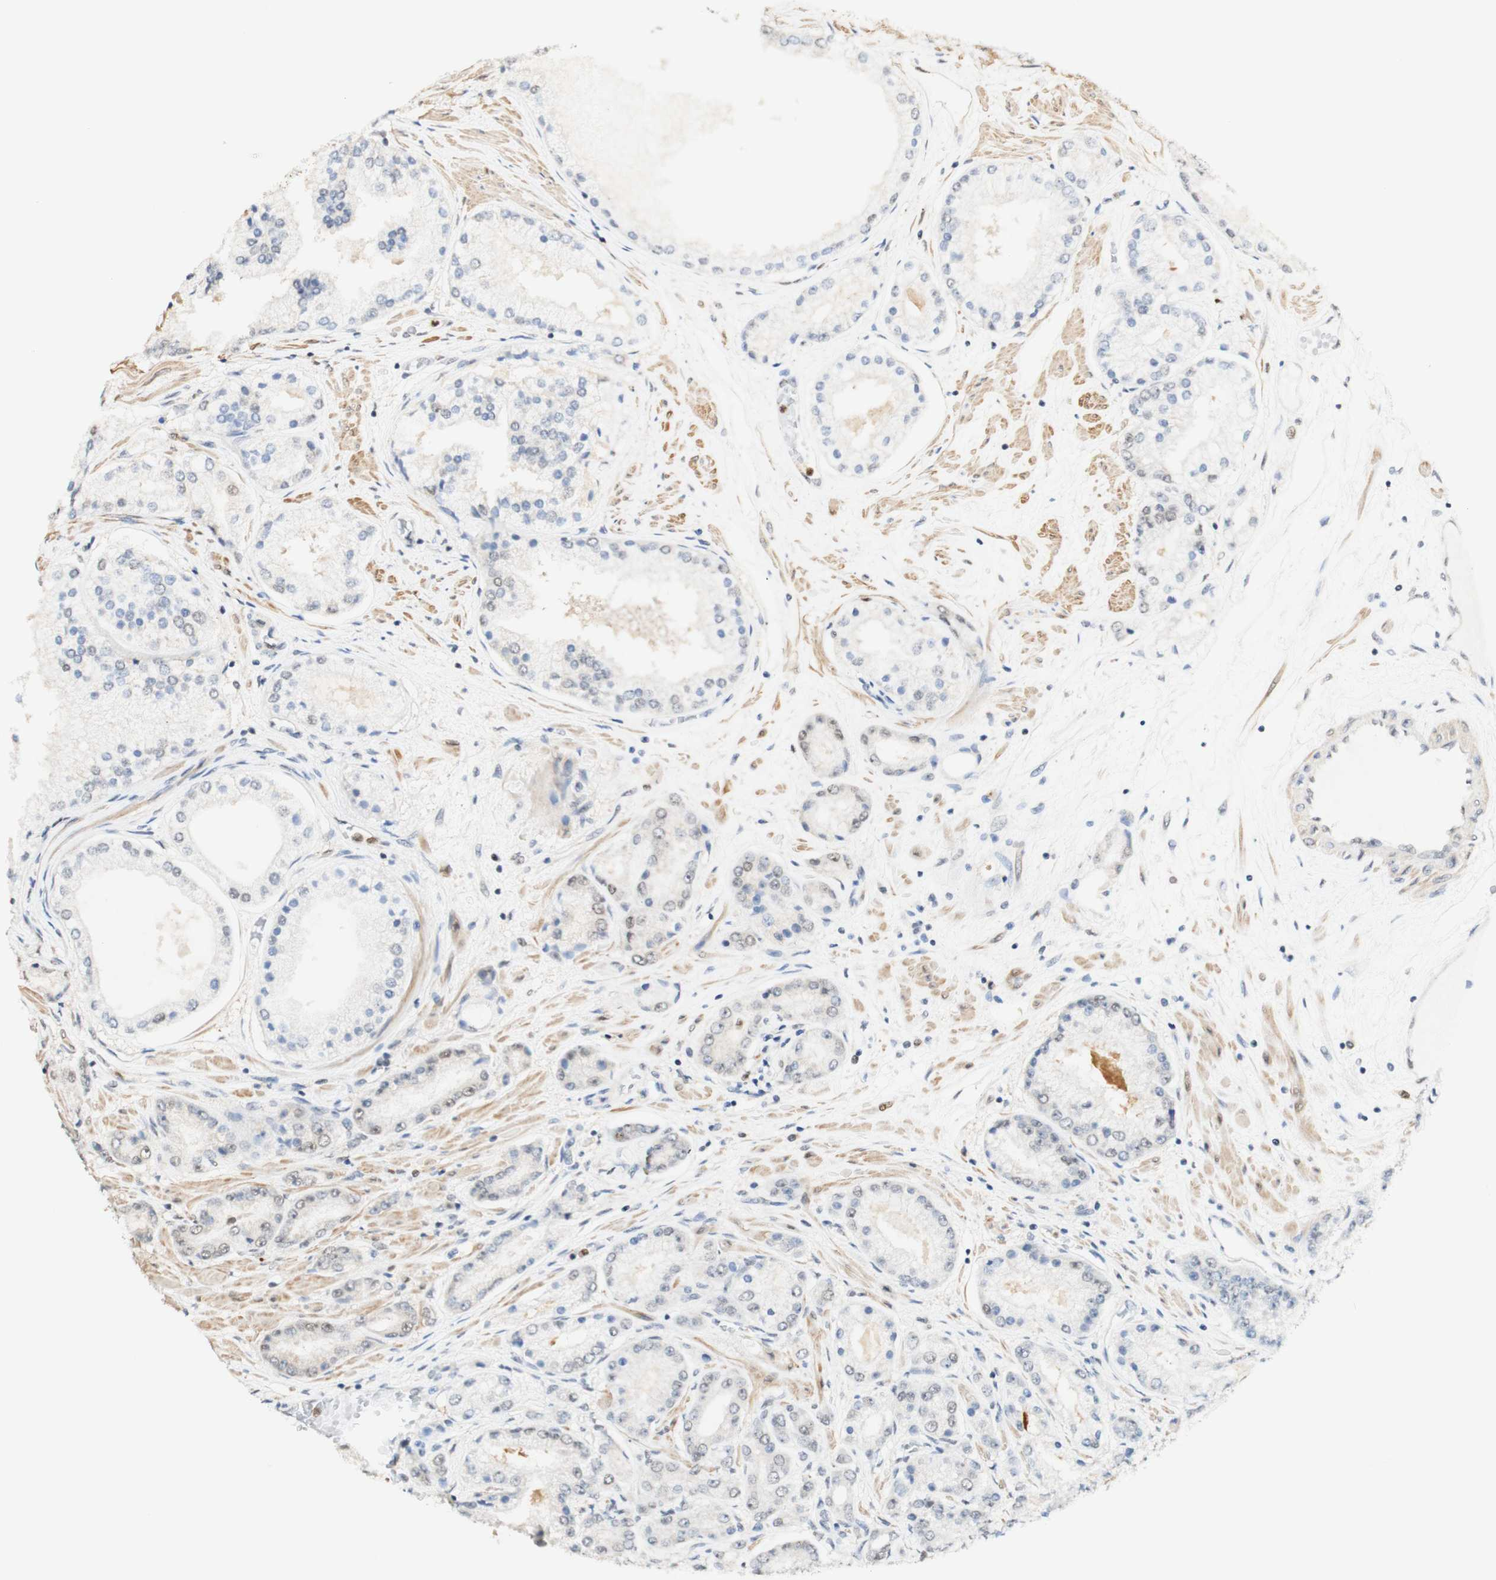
{"staining": {"intensity": "negative", "quantity": "none", "location": "none"}, "tissue": "prostate cancer", "cell_type": "Tumor cells", "image_type": "cancer", "snomed": [{"axis": "morphology", "description": "Adenocarcinoma, High grade"}, {"axis": "topography", "description": "Prostate"}], "caption": "An immunohistochemistry (IHC) image of prostate high-grade adenocarcinoma is shown. There is no staining in tumor cells of prostate high-grade adenocarcinoma.", "gene": "MAP3K4", "patient": {"sex": "male", "age": 59}}